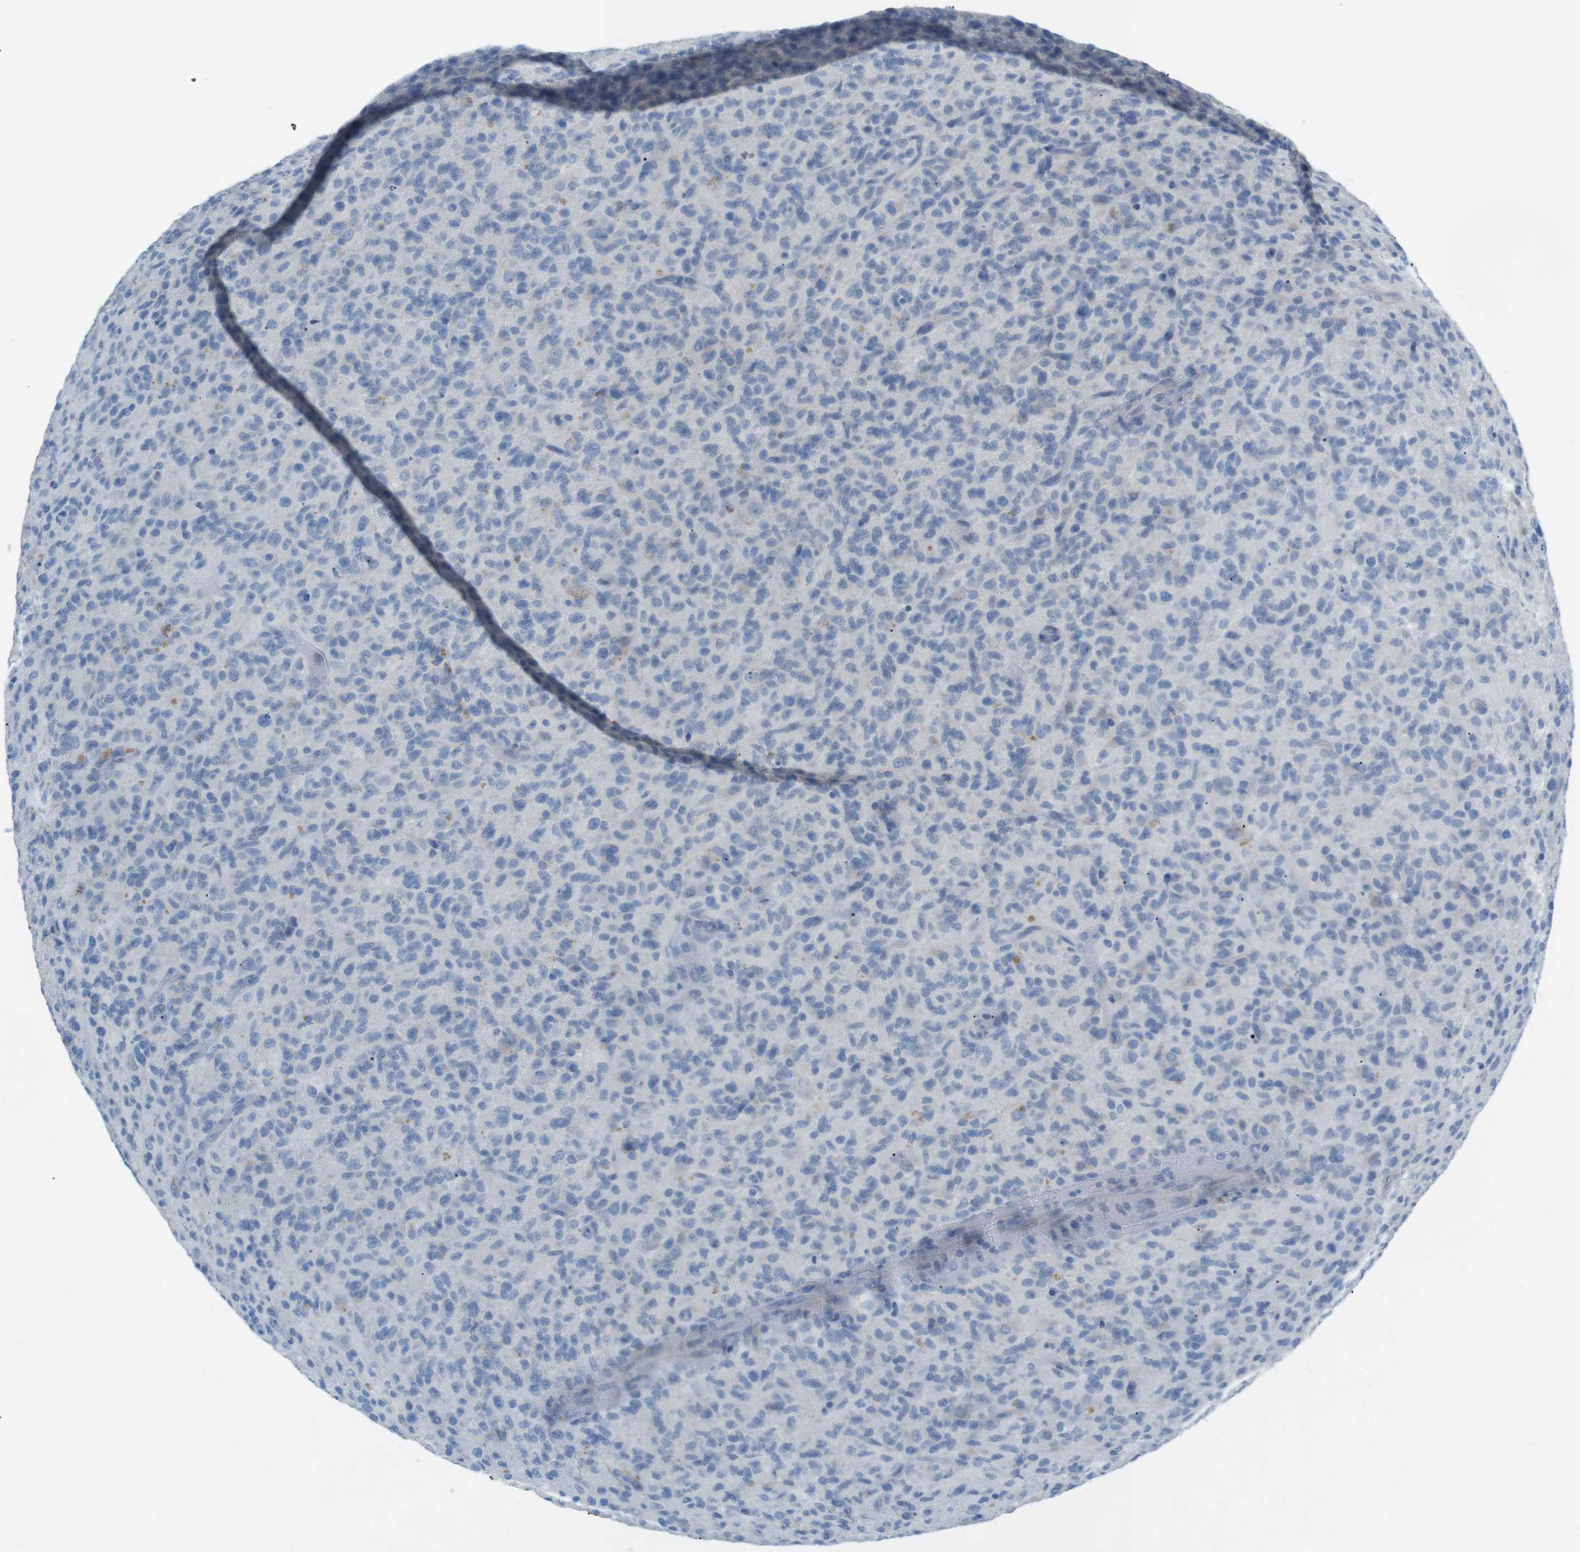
{"staining": {"intensity": "negative", "quantity": "none", "location": "none"}, "tissue": "glioma", "cell_type": "Tumor cells", "image_type": "cancer", "snomed": [{"axis": "morphology", "description": "Glioma, malignant, High grade"}, {"axis": "topography", "description": "Brain"}], "caption": "An immunohistochemistry (IHC) photomicrograph of glioma is shown. There is no staining in tumor cells of glioma.", "gene": "SALL4", "patient": {"sex": "male", "age": 71}}